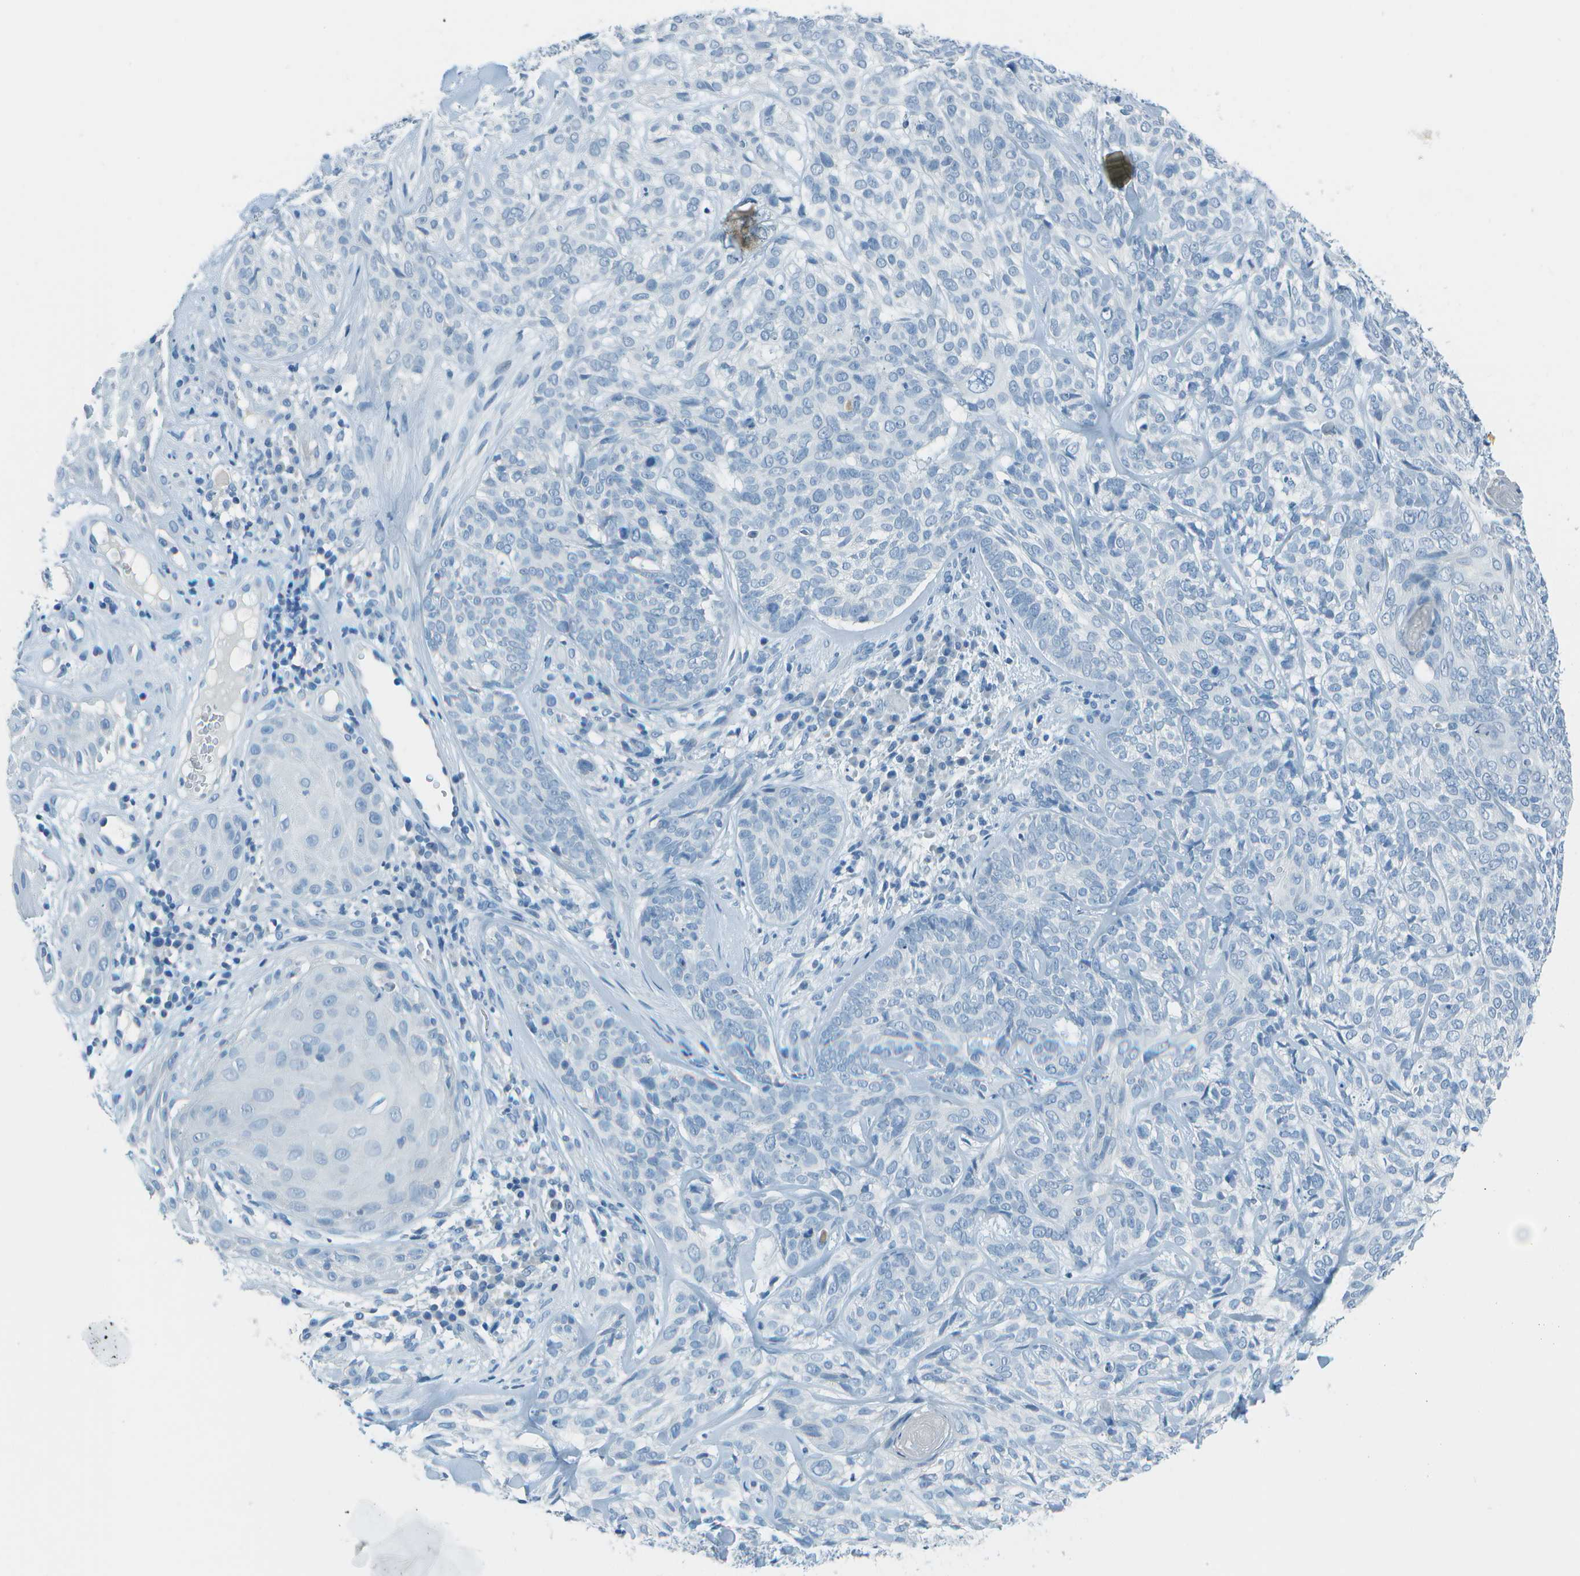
{"staining": {"intensity": "negative", "quantity": "none", "location": "none"}, "tissue": "skin cancer", "cell_type": "Tumor cells", "image_type": "cancer", "snomed": [{"axis": "morphology", "description": "Basal cell carcinoma"}, {"axis": "topography", "description": "Skin"}], "caption": "An immunohistochemistry photomicrograph of basal cell carcinoma (skin) is shown. There is no staining in tumor cells of basal cell carcinoma (skin).", "gene": "FGF1", "patient": {"sex": "male", "age": 72}}